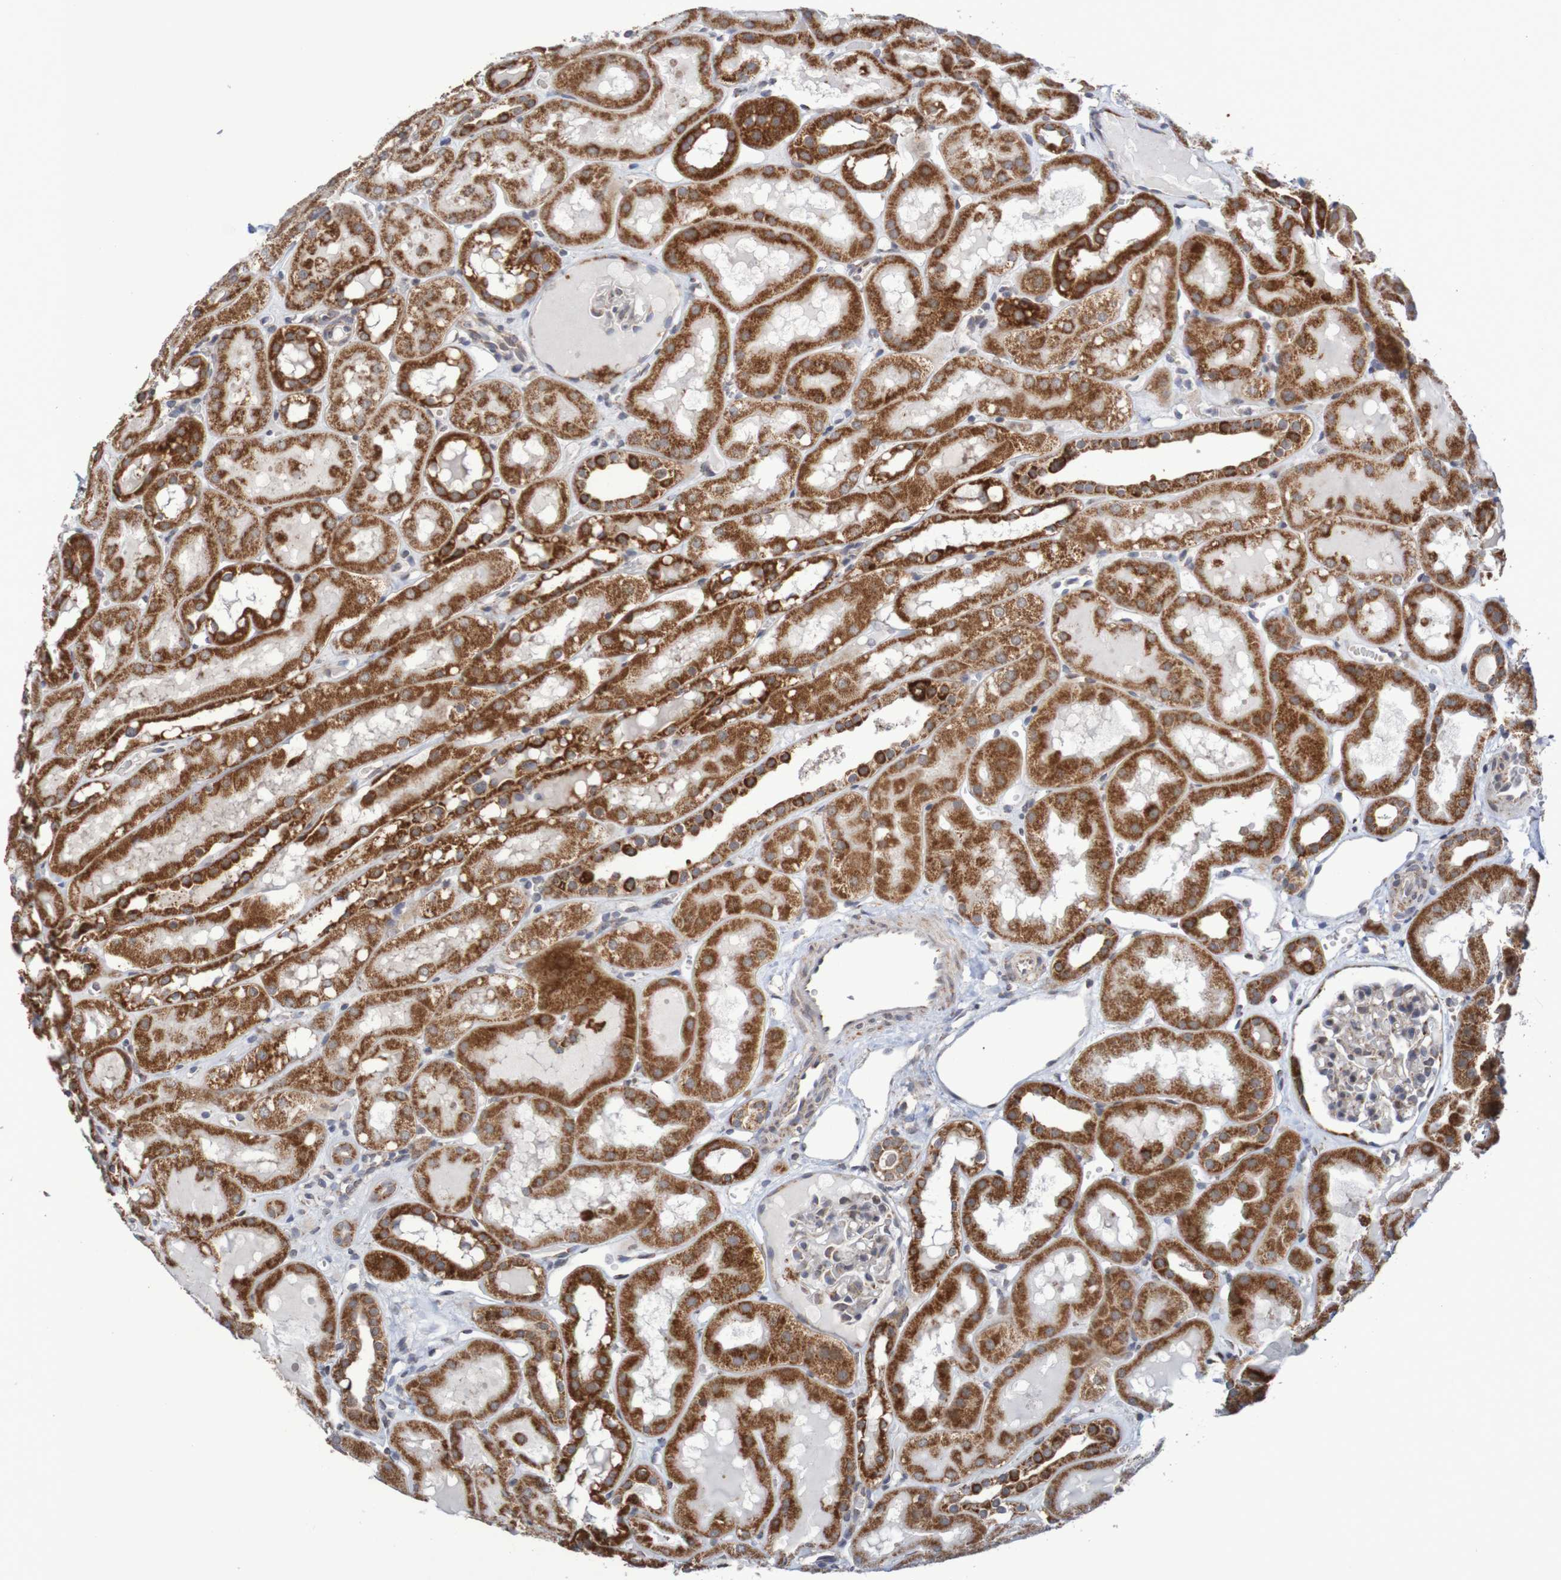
{"staining": {"intensity": "negative", "quantity": "none", "location": "none"}, "tissue": "kidney", "cell_type": "Cells in glomeruli", "image_type": "normal", "snomed": [{"axis": "morphology", "description": "Normal tissue, NOS"}, {"axis": "topography", "description": "Kidney"}, {"axis": "topography", "description": "Urinary bladder"}], "caption": "A photomicrograph of human kidney is negative for staining in cells in glomeruli. (Immunohistochemistry, brightfield microscopy, high magnification).", "gene": "DVL1", "patient": {"sex": "male", "age": 16}}